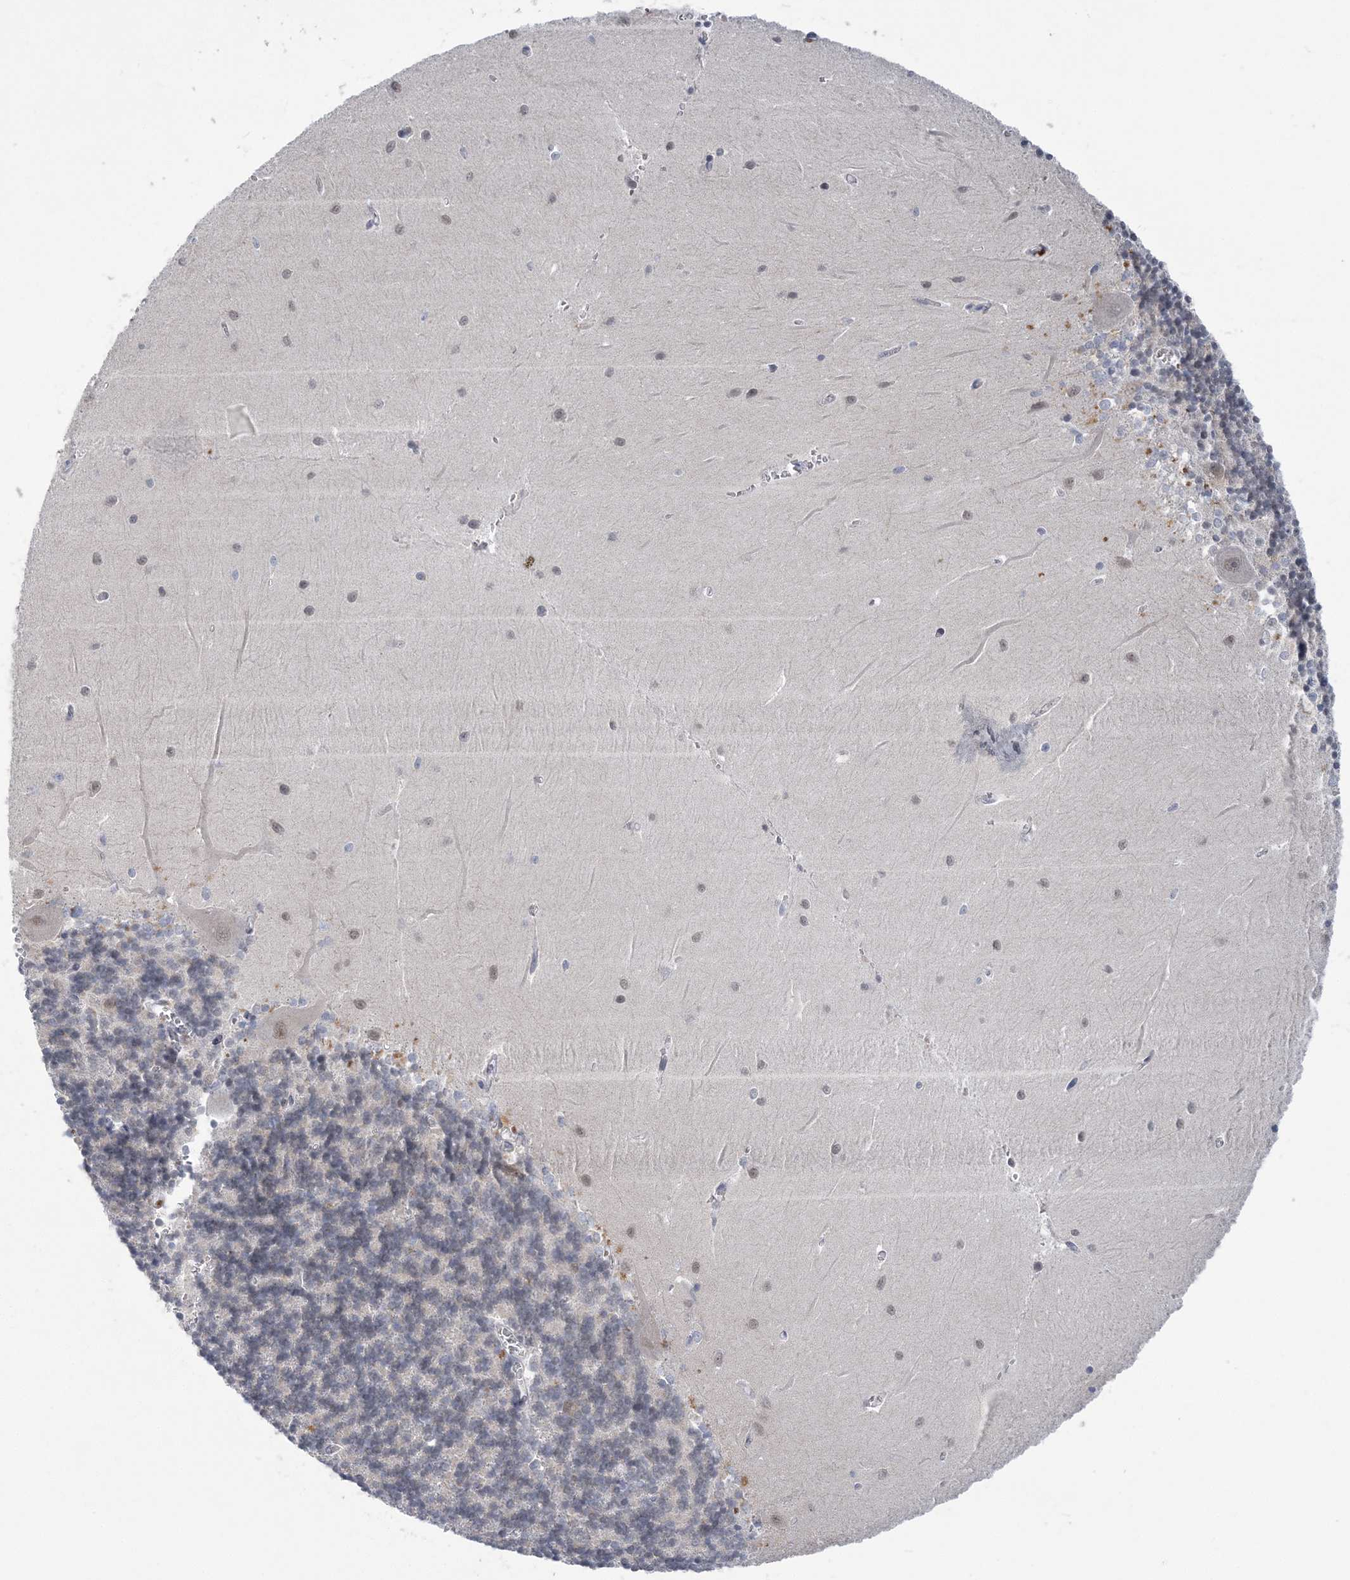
{"staining": {"intensity": "negative", "quantity": "none", "location": "none"}, "tissue": "cerebellum", "cell_type": "Cells in granular layer", "image_type": "normal", "snomed": [{"axis": "morphology", "description": "Normal tissue, NOS"}, {"axis": "topography", "description": "Cerebellum"}], "caption": "An image of cerebellum stained for a protein exhibits no brown staining in cells in granular layer.", "gene": "ZBTB7A", "patient": {"sex": "male", "age": 37}}